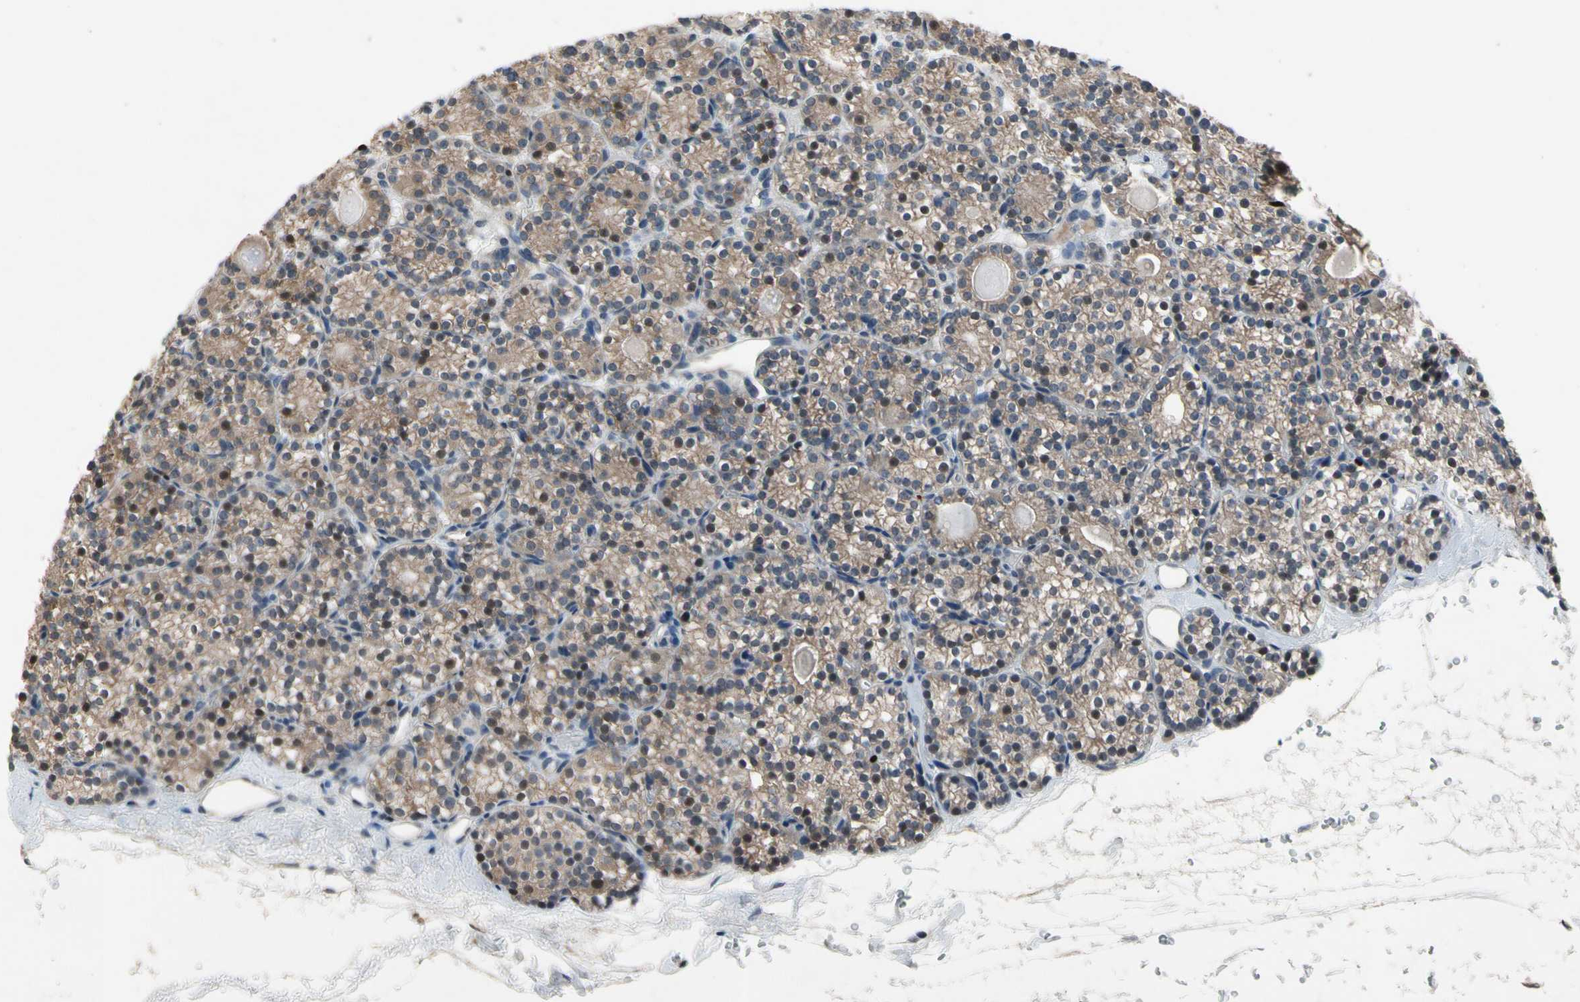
{"staining": {"intensity": "weak", "quantity": "25%-75%", "location": "cytoplasmic/membranous"}, "tissue": "parathyroid gland", "cell_type": "Glandular cells", "image_type": "normal", "snomed": [{"axis": "morphology", "description": "Normal tissue, NOS"}, {"axis": "topography", "description": "Parathyroid gland"}], "caption": "Protein analysis of unremarkable parathyroid gland reveals weak cytoplasmic/membranous positivity in about 25%-75% of glandular cells.", "gene": "TBX21", "patient": {"sex": "female", "age": 64}}